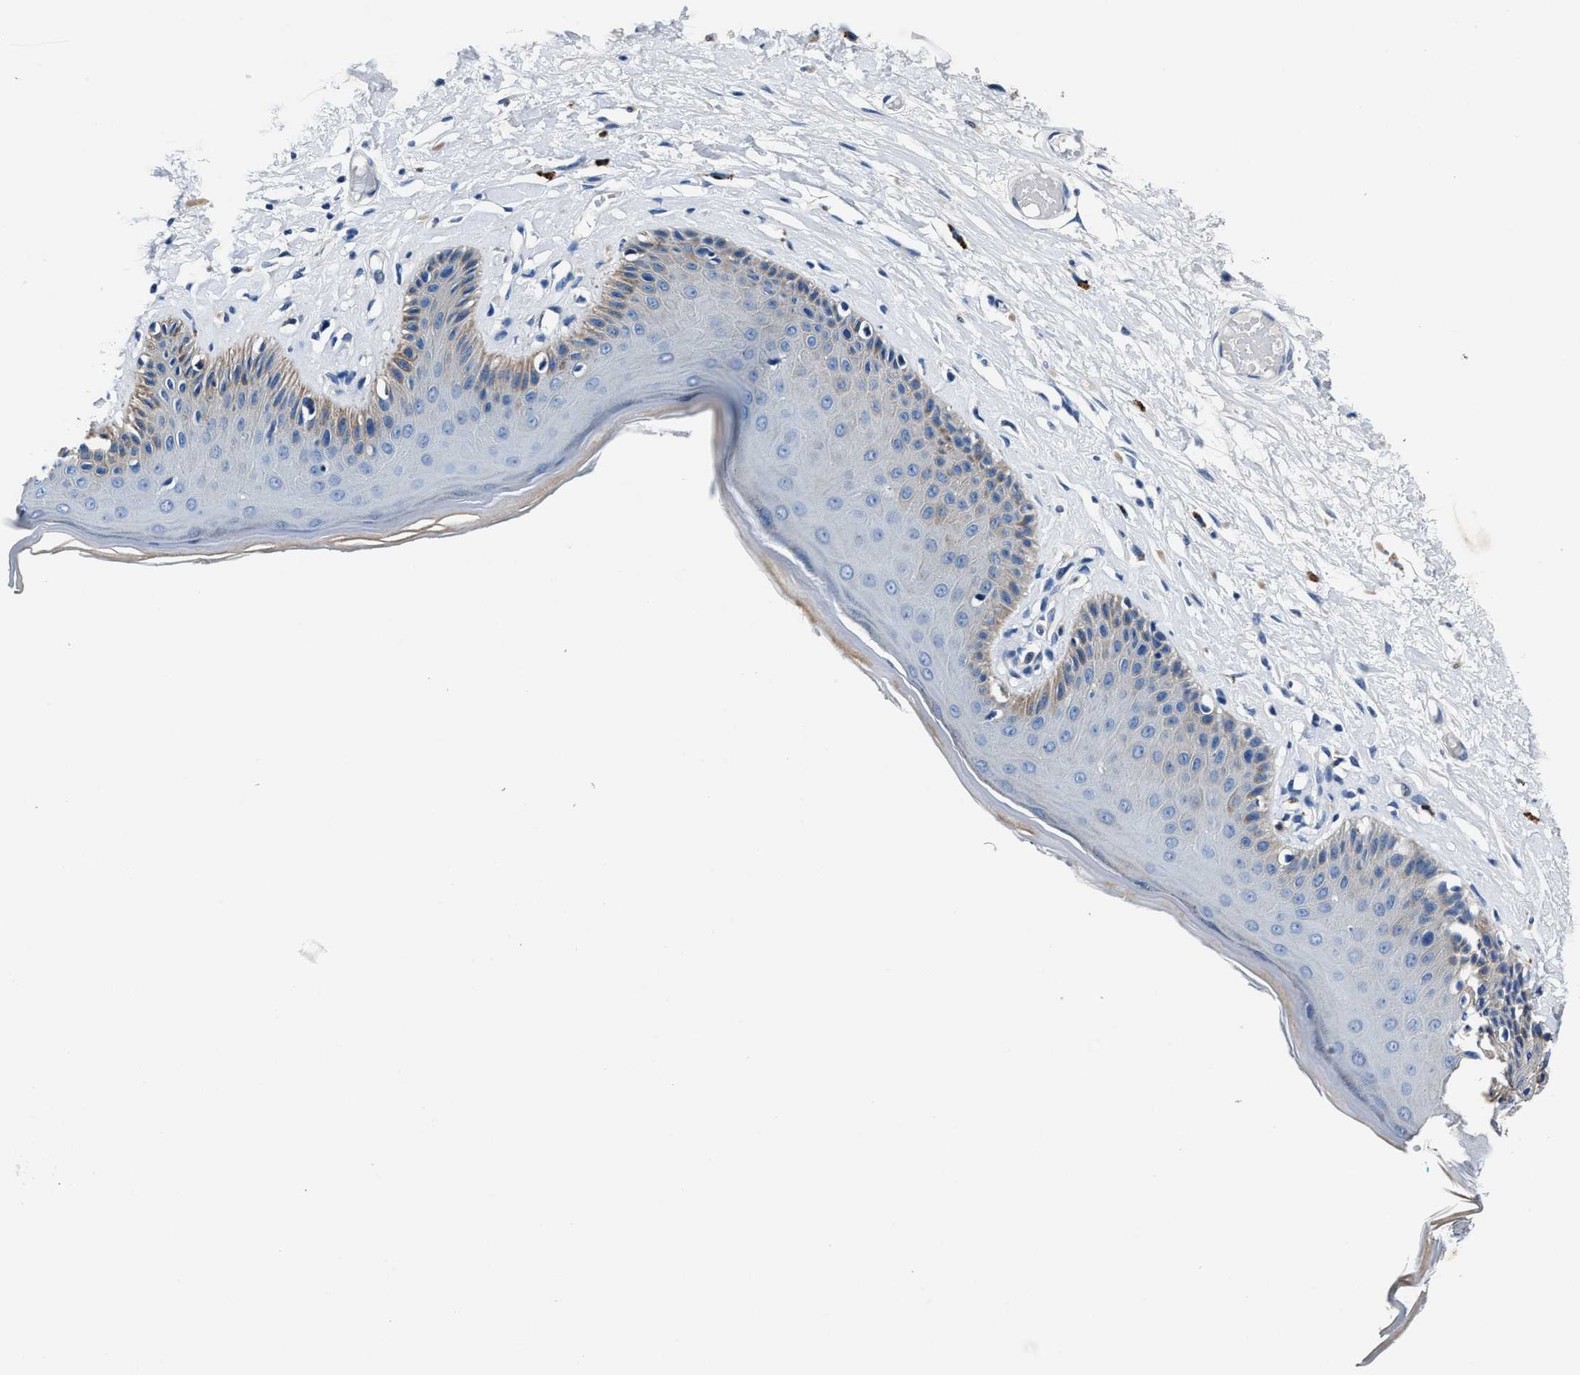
{"staining": {"intensity": "weak", "quantity": "<25%", "location": "cytoplasmic/membranous"}, "tissue": "skin", "cell_type": "Epidermal cells", "image_type": "normal", "snomed": [{"axis": "morphology", "description": "Normal tissue, NOS"}, {"axis": "topography", "description": "Vulva"}], "caption": "An image of skin stained for a protein displays no brown staining in epidermal cells. (DAB (3,3'-diaminobenzidine) immunohistochemistry visualized using brightfield microscopy, high magnification).", "gene": "NACAD", "patient": {"sex": "female", "age": 73}}